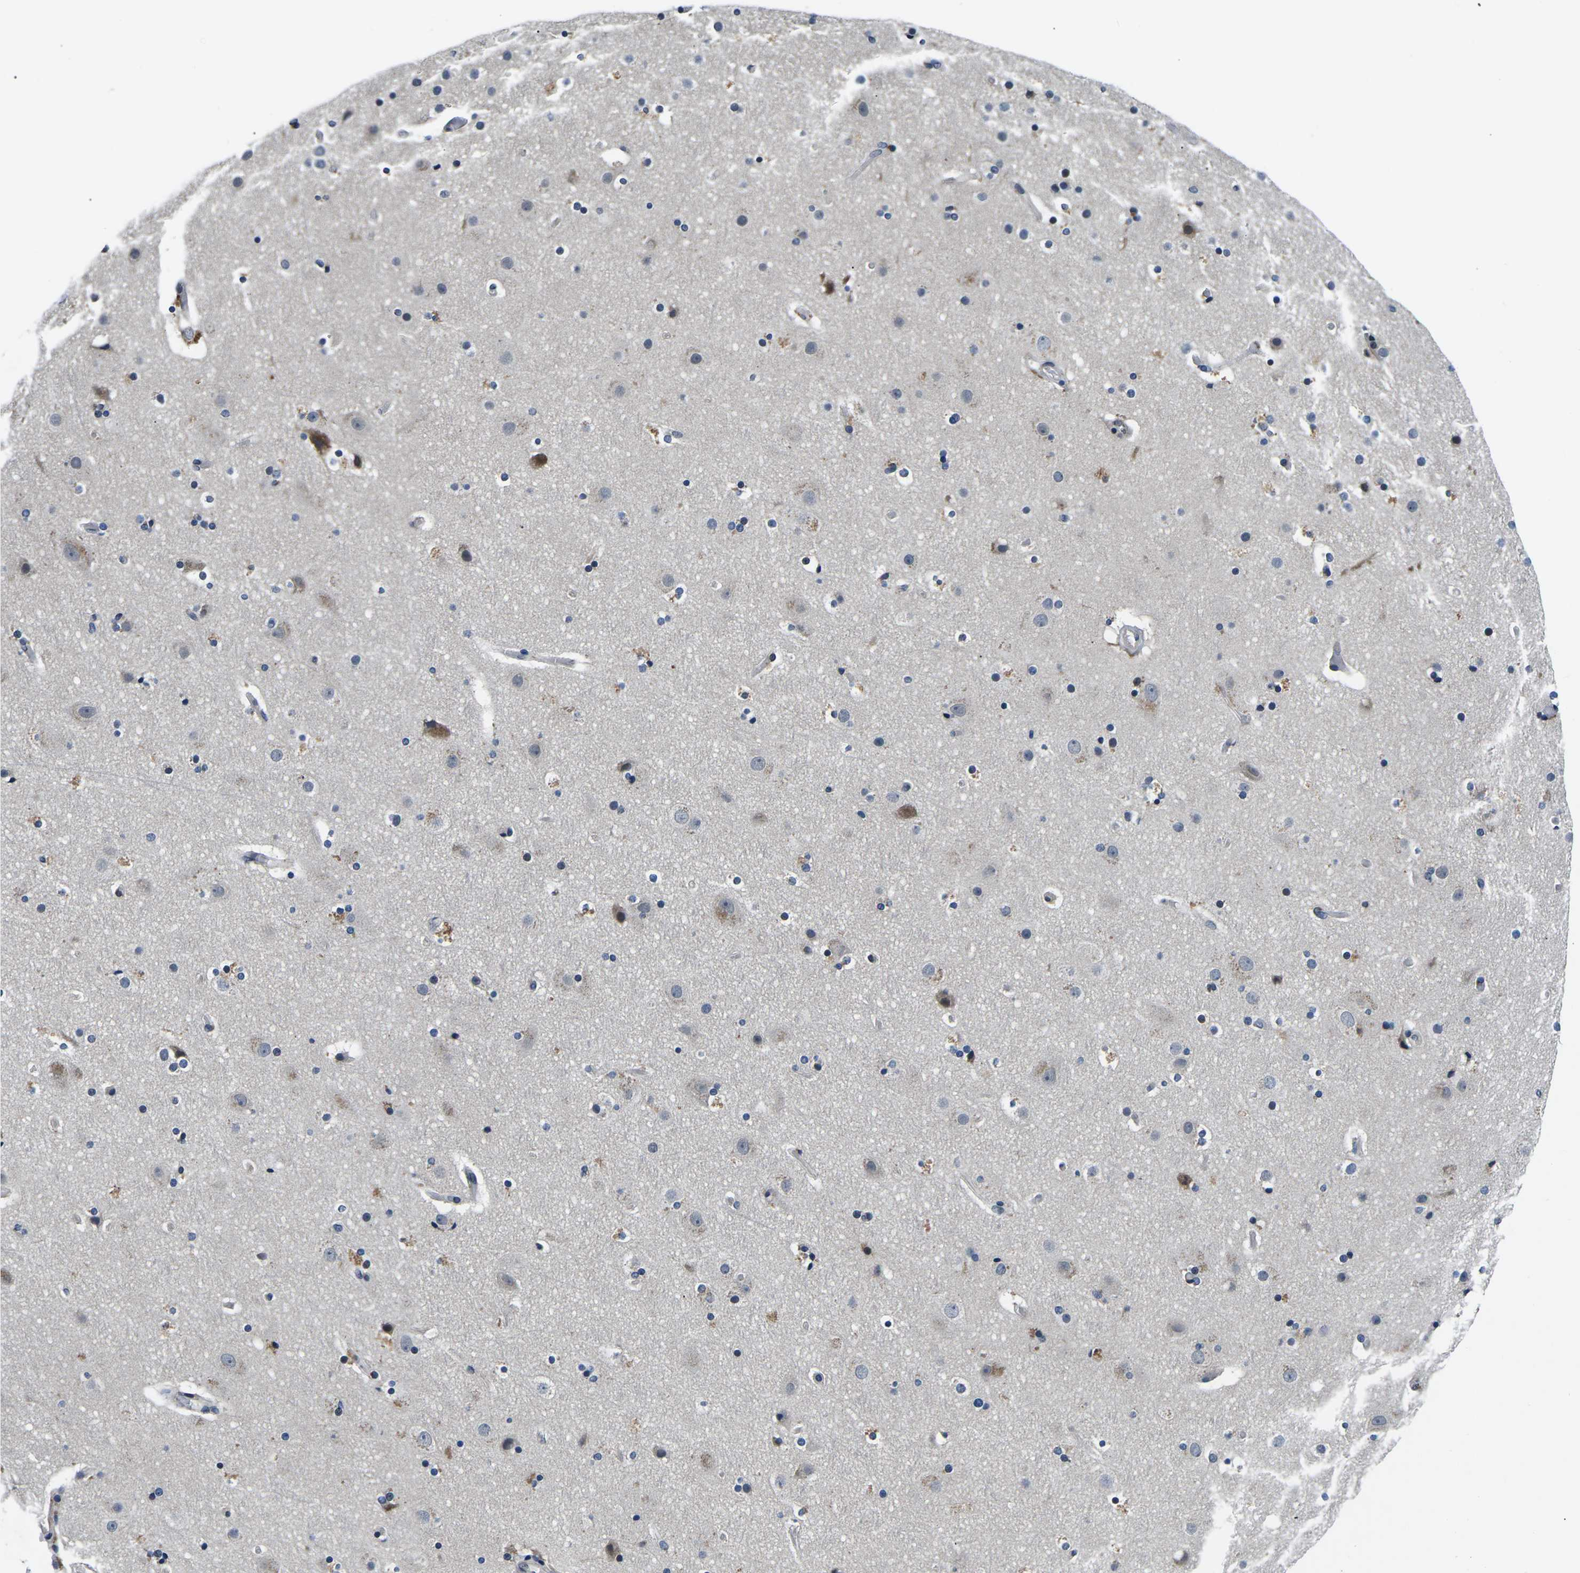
{"staining": {"intensity": "weak", "quantity": "25%-75%", "location": "cytoplasmic/membranous"}, "tissue": "cerebral cortex", "cell_type": "Endothelial cells", "image_type": "normal", "snomed": [{"axis": "morphology", "description": "Normal tissue, NOS"}, {"axis": "topography", "description": "Cerebral cortex"}], "caption": "The image demonstrates a brown stain indicating the presence of a protein in the cytoplasmic/membranous of endothelial cells in cerebral cortex. Immunohistochemistry stains the protein of interest in brown and the nuclei are stained blue.", "gene": "SNX10", "patient": {"sex": "male", "age": 57}}